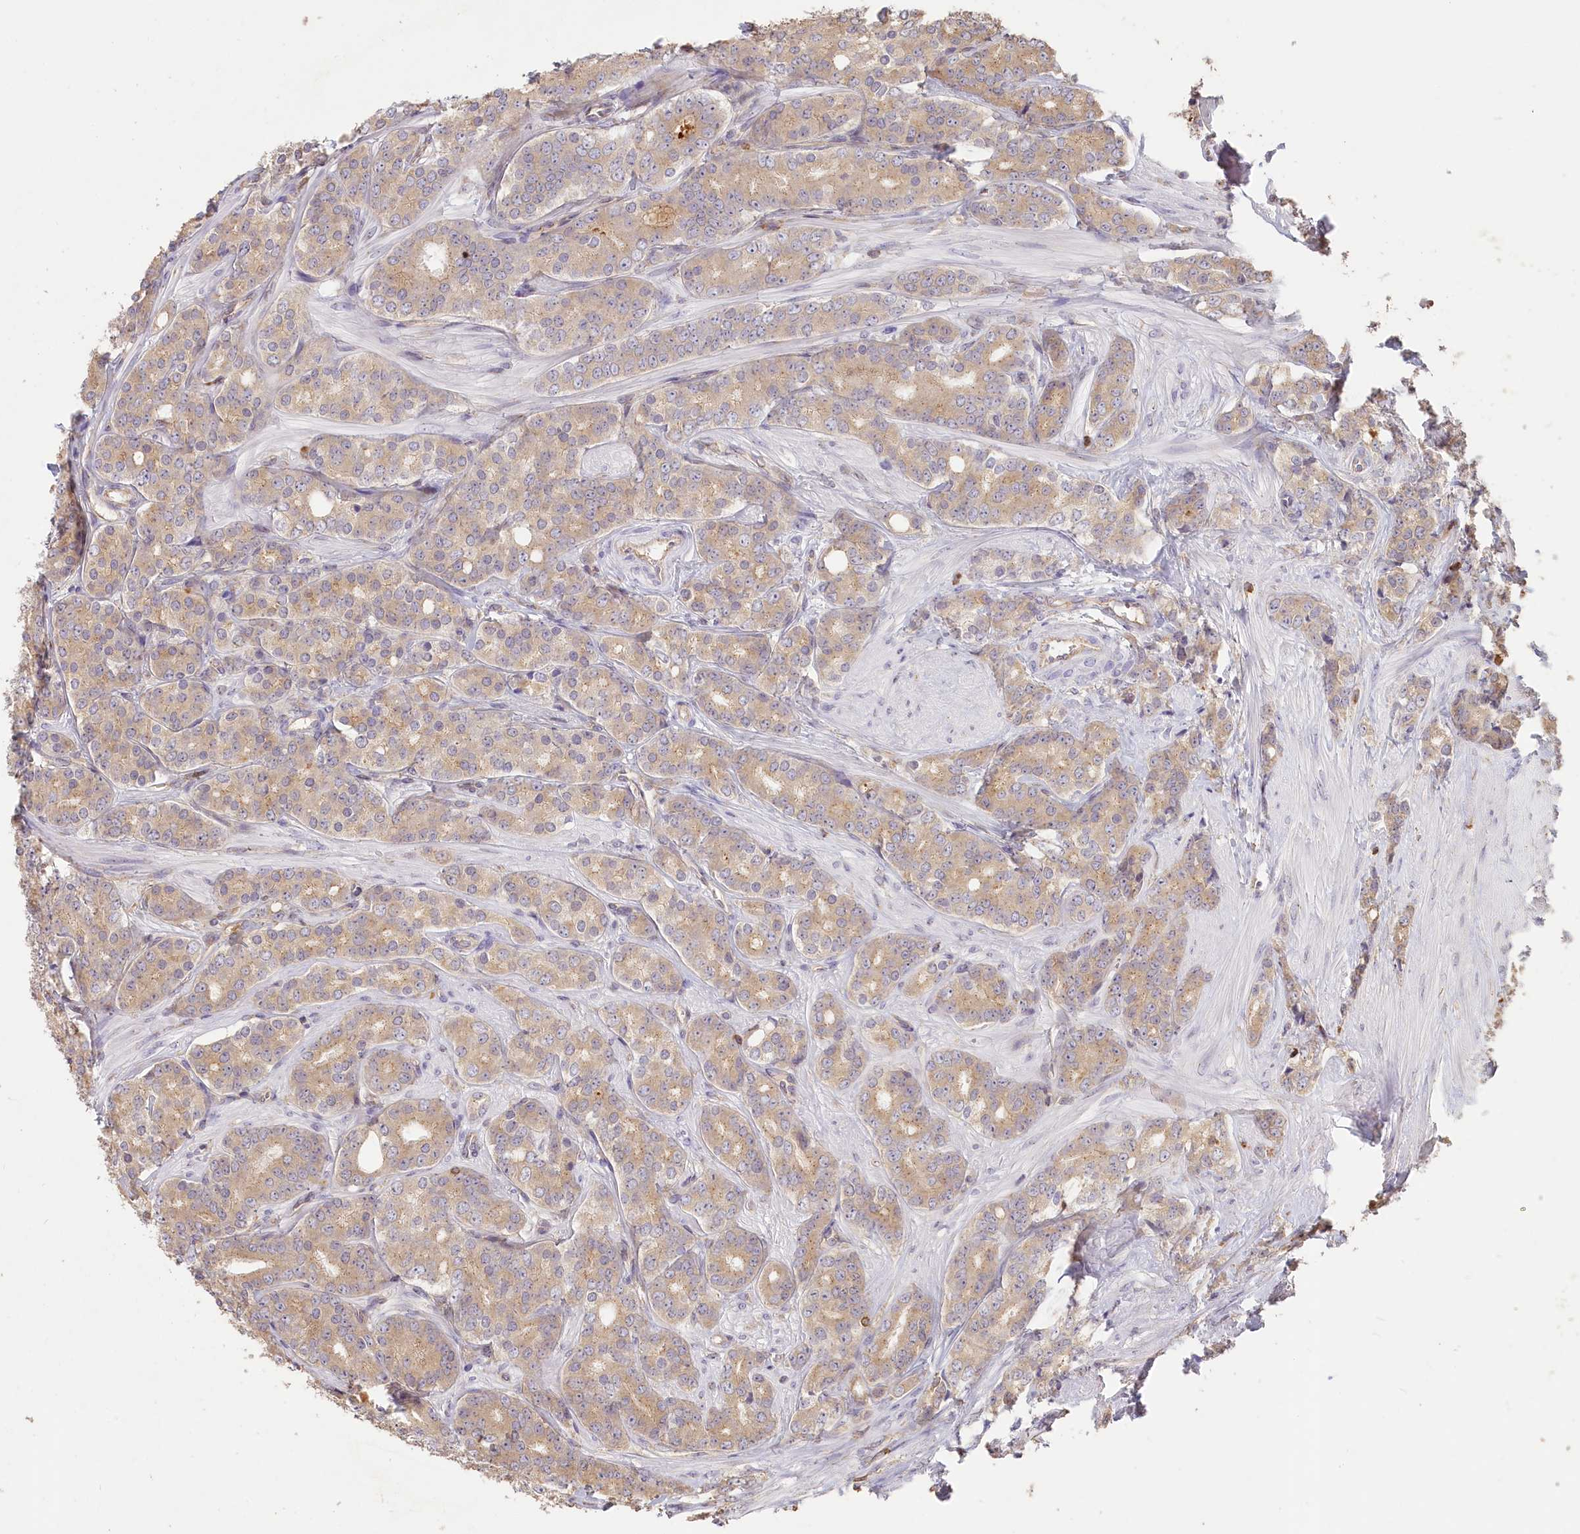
{"staining": {"intensity": "moderate", "quantity": "25%-75%", "location": "cytoplasmic/membranous"}, "tissue": "prostate cancer", "cell_type": "Tumor cells", "image_type": "cancer", "snomed": [{"axis": "morphology", "description": "Adenocarcinoma, High grade"}, {"axis": "topography", "description": "Prostate"}], "caption": "A high-resolution image shows IHC staining of prostate cancer, which exhibits moderate cytoplasmic/membranous staining in approximately 25%-75% of tumor cells.", "gene": "MADD", "patient": {"sex": "male", "age": 62}}